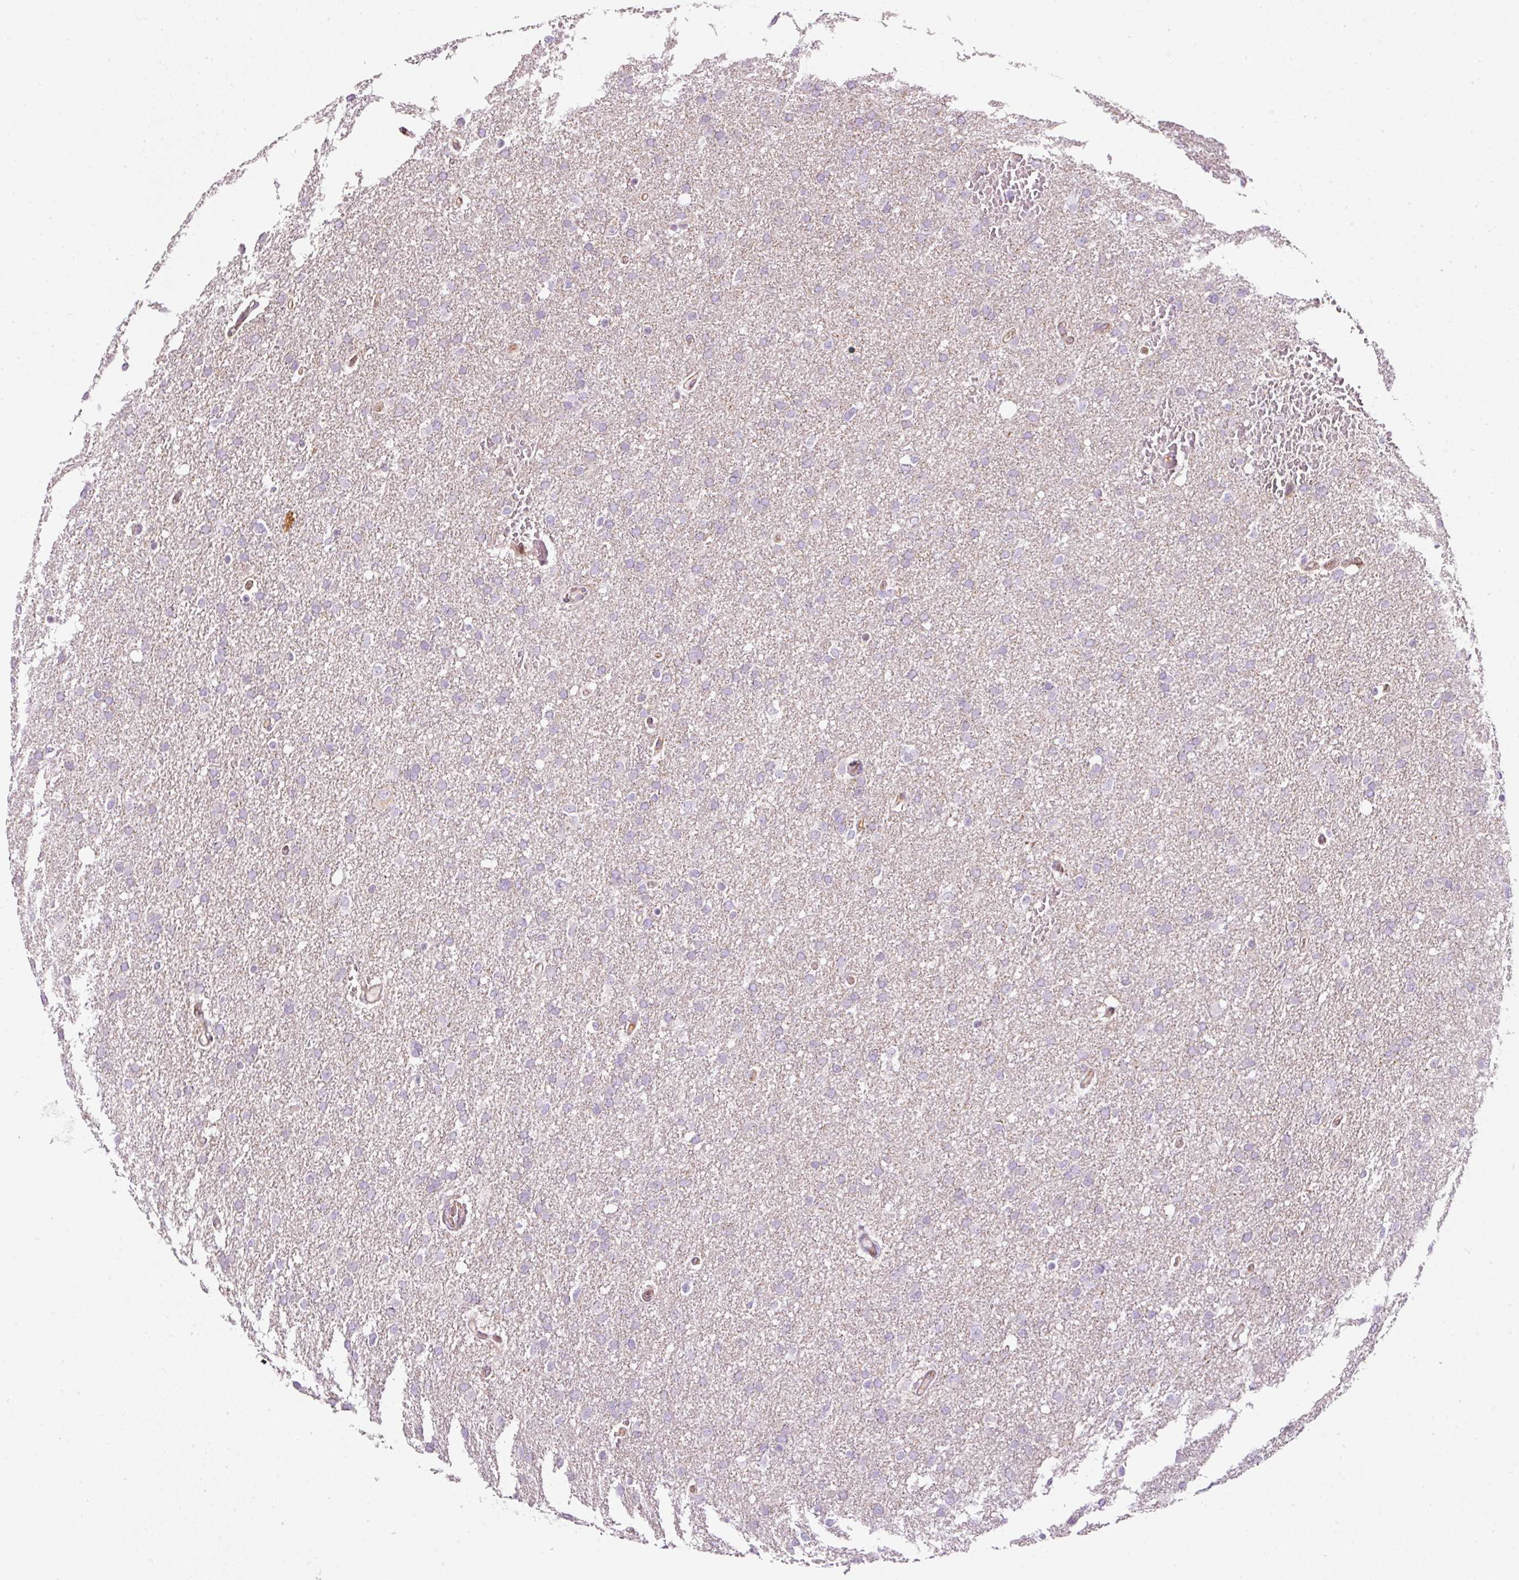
{"staining": {"intensity": "negative", "quantity": "none", "location": "none"}, "tissue": "glioma", "cell_type": "Tumor cells", "image_type": "cancer", "snomed": [{"axis": "morphology", "description": "Glioma, malignant, High grade"}, {"axis": "topography", "description": "Cerebral cortex"}], "caption": "An IHC photomicrograph of malignant glioma (high-grade) is shown. There is no staining in tumor cells of malignant glioma (high-grade).", "gene": "SCNM1", "patient": {"sex": "female", "age": 36}}